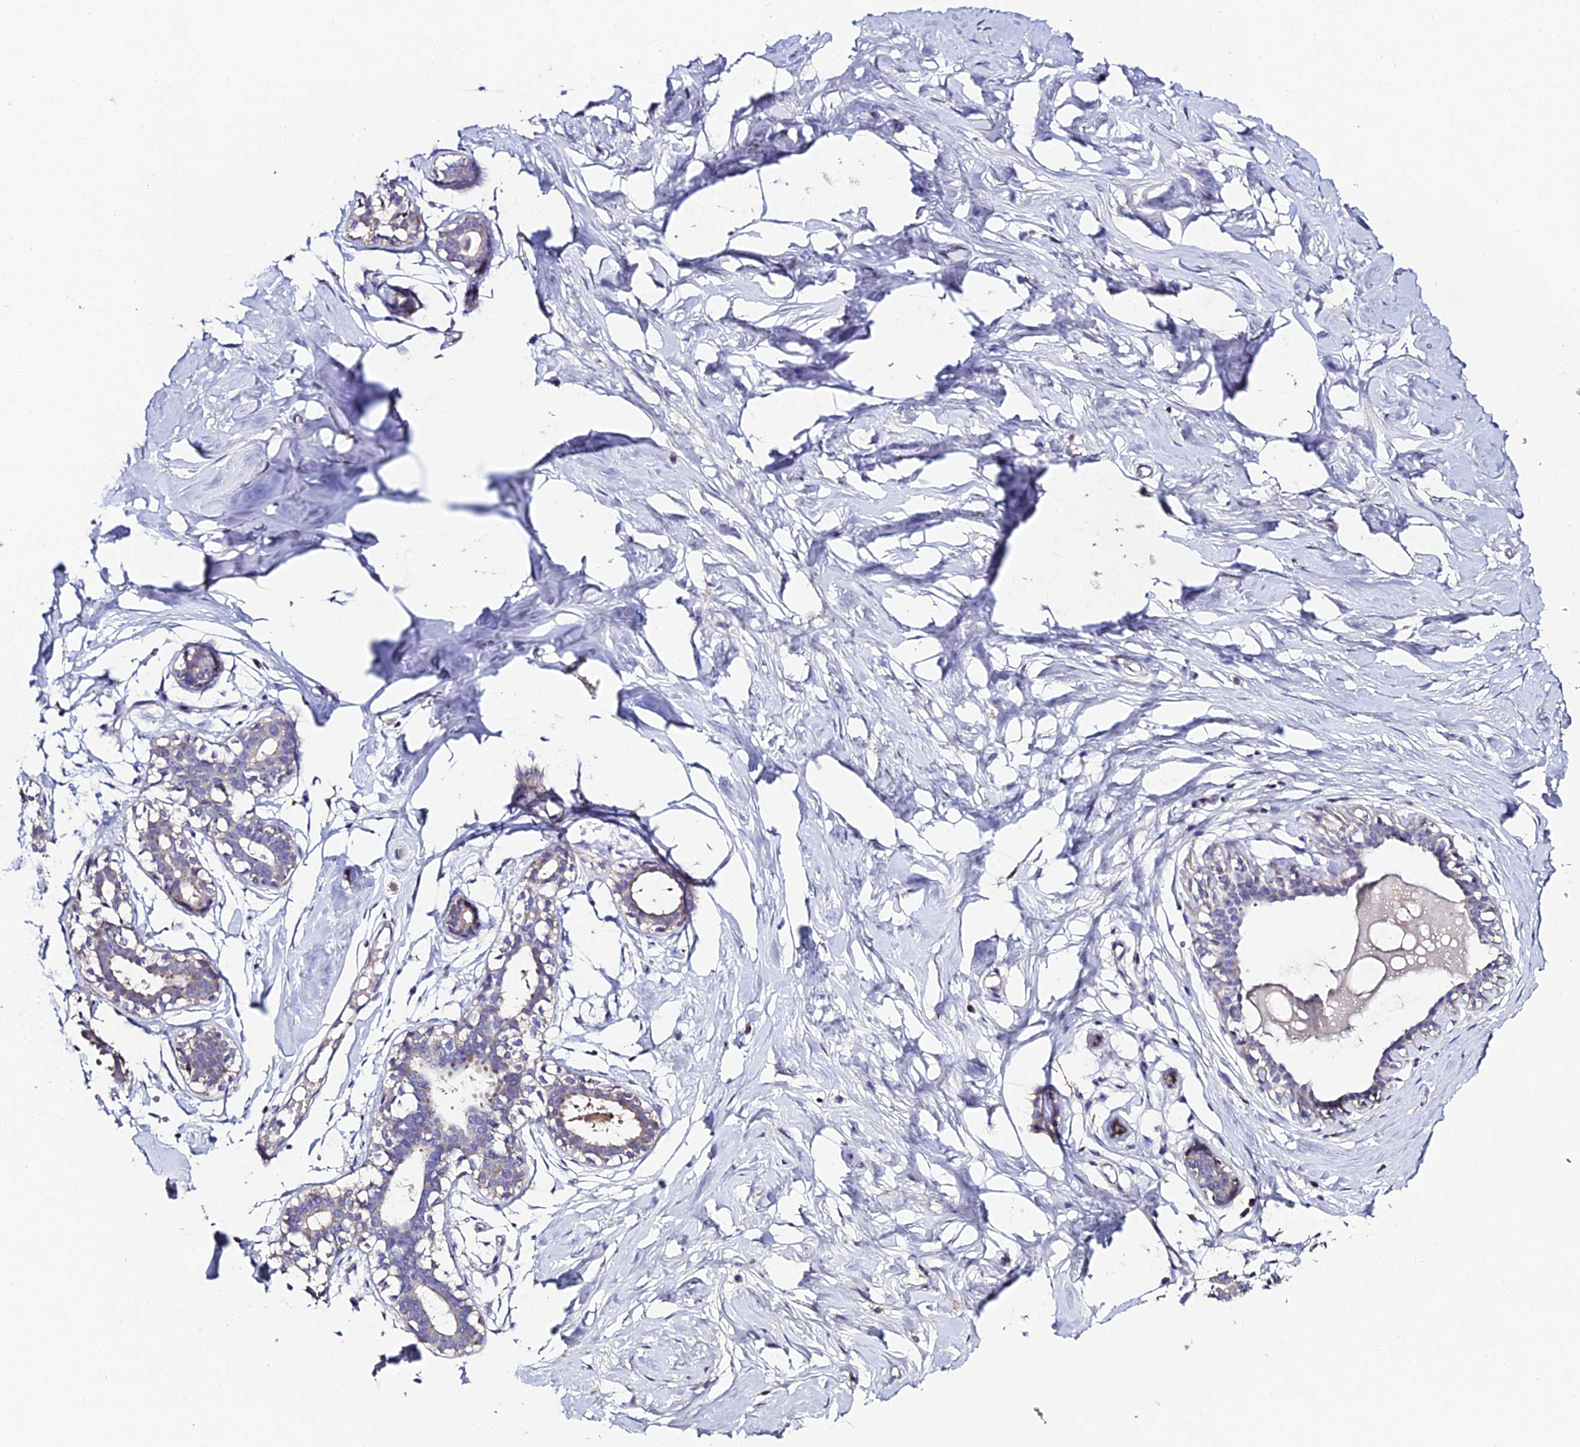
{"staining": {"intensity": "negative", "quantity": "none", "location": "none"}, "tissue": "breast", "cell_type": "Adipocytes", "image_type": "normal", "snomed": [{"axis": "morphology", "description": "Normal tissue, NOS"}, {"axis": "morphology", "description": "Adenoma, NOS"}, {"axis": "topography", "description": "Breast"}], "caption": "Unremarkable breast was stained to show a protein in brown. There is no significant expression in adipocytes.", "gene": "ESRRG", "patient": {"sex": "female", "age": 23}}